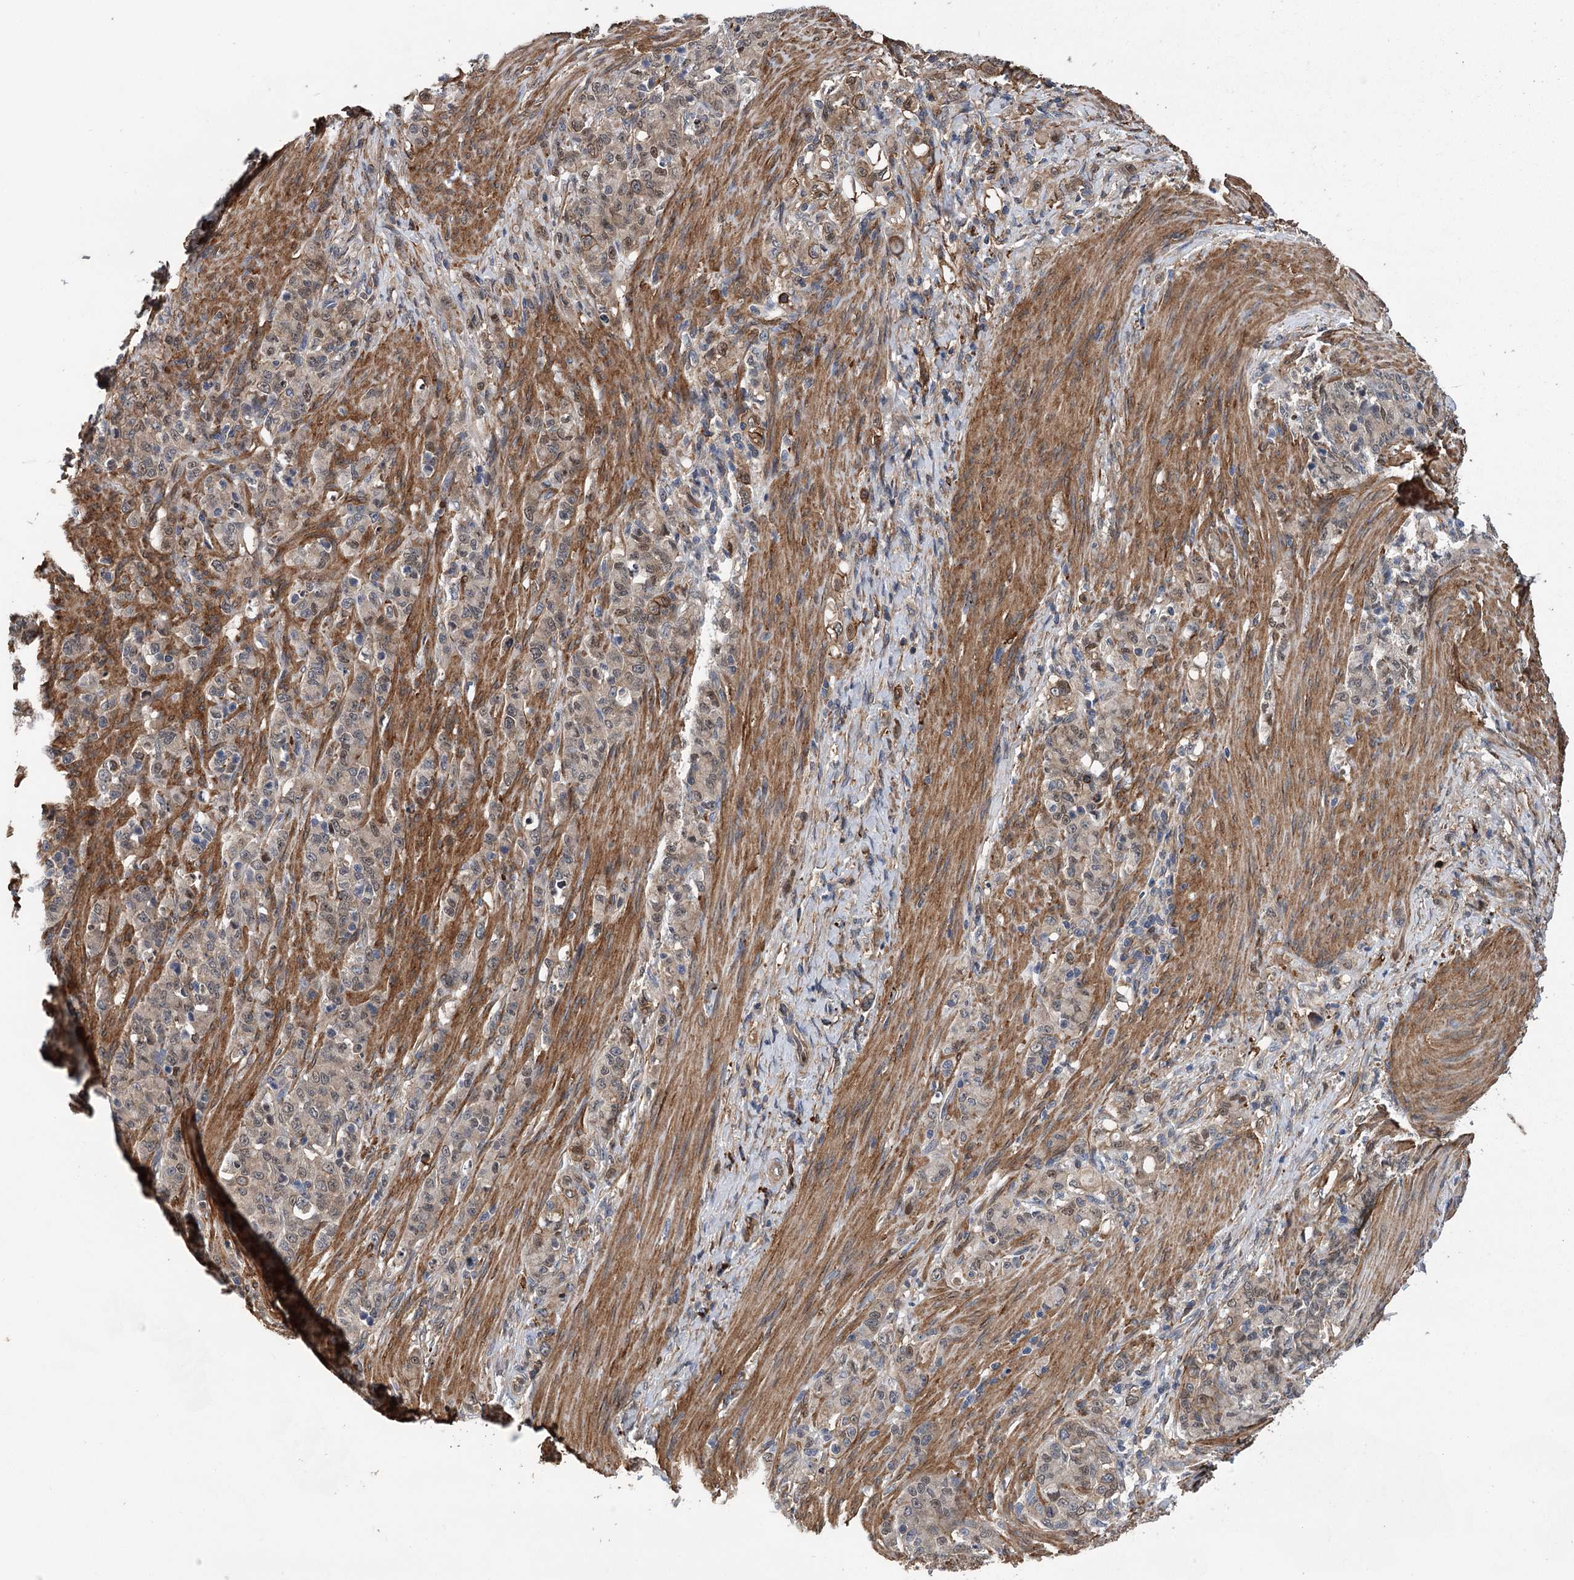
{"staining": {"intensity": "weak", "quantity": "<25%", "location": "nuclear"}, "tissue": "stomach cancer", "cell_type": "Tumor cells", "image_type": "cancer", "snomed": [{"axis": "morphology", "description": "Adenocarcinoma, NOS"}, {"axis": "topography", "description": "Stomach"}], "caption": "Histopathology image shows no significant protein expression in tumor cells of stomach cancer. (DAB (3,3'-diaminobenzidine) IHC with hematoxylin counter stain).", "gene": "DPP3", "patient": {"sex": "female", "age": 79}}